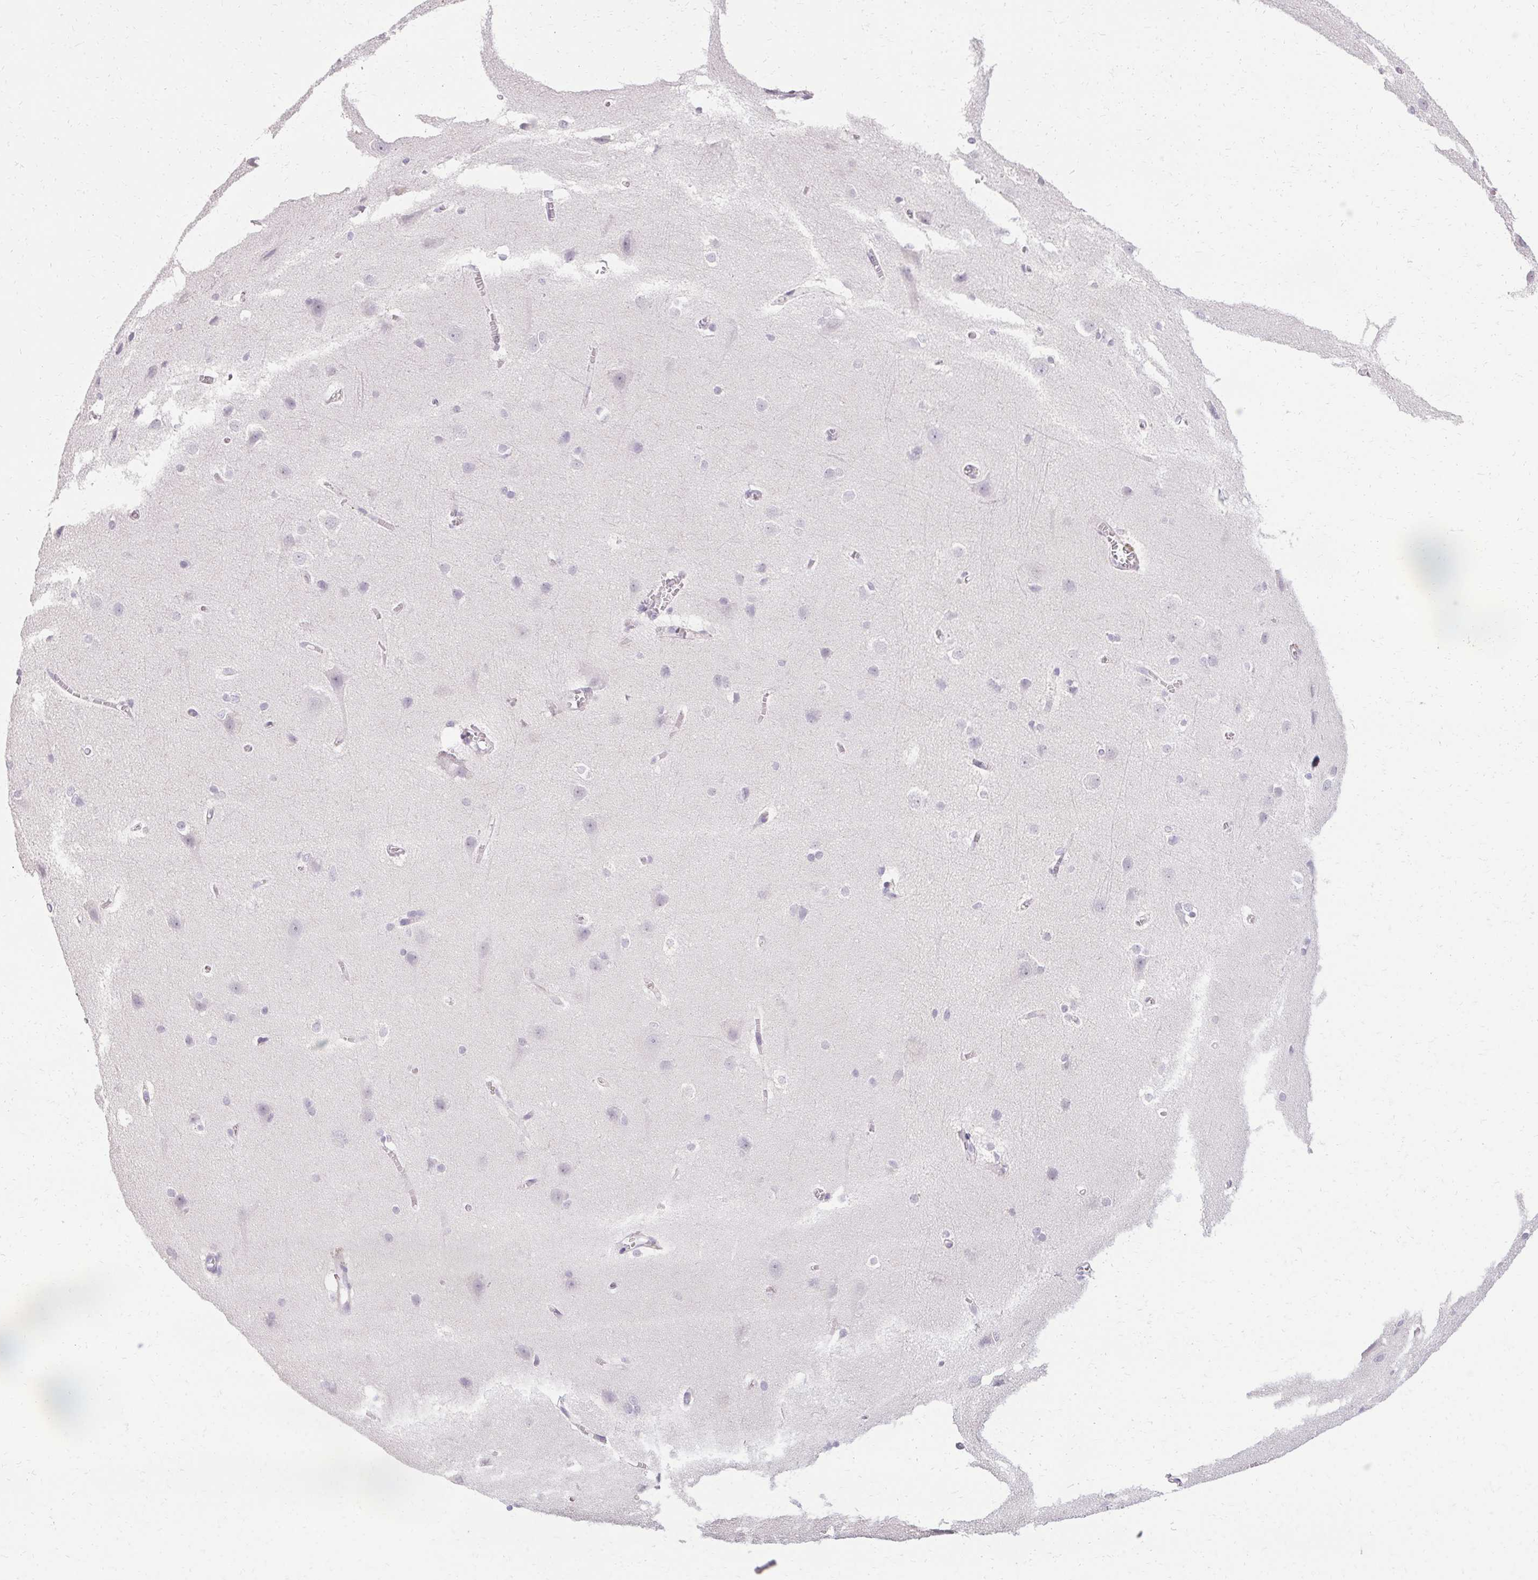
{"staining": {"intensity": "negative", "quantity": "none", "location": "none"}, "tissue": "cerebral cortex", "cell_type": "Endothelial cells", "image_type": "normal", "snomed": [{"axis": "morphology", "description": "Normal tissue, NOS"}, {"axis": "topography", "description": "Cerebral cortex"}], "caption": "Cerebral cortex was stained to show a protein in brown. There is no significant expression in endothelial cells. (DAB immunohistochemistry with hematoxylin counter stain).", "gene": "PMEL", "patient": {"sex": "male", "age": 37}}